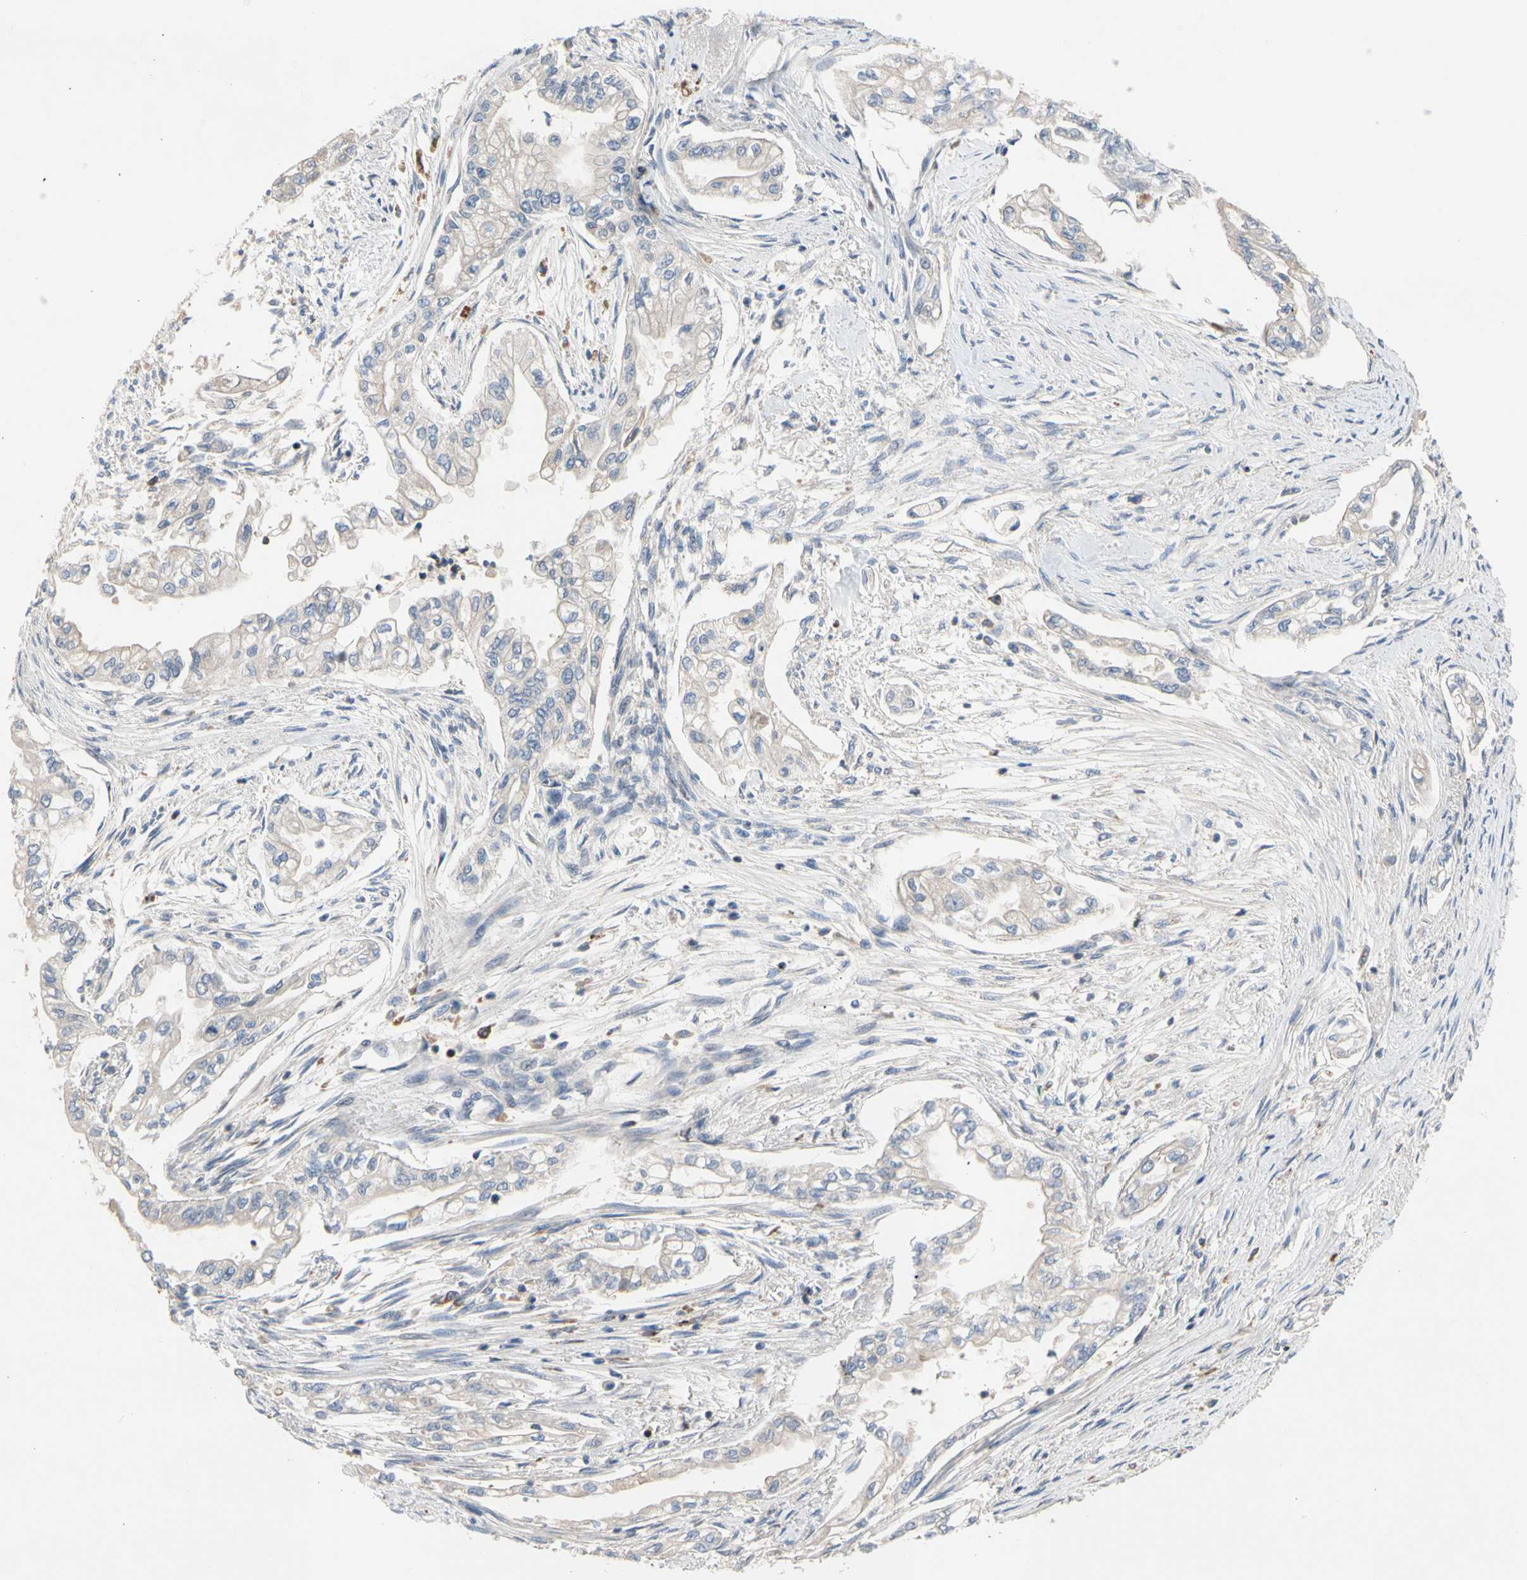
{"staining": {"intensity": "negative", "quantity": "none", "location": "none"}, "tissue": "pancreatic cancer", "cell_type": "Tumor cells", "image_type": "cancer", "snomed": [{"axis": "morphology", "description": "Normal tissue, NOS"}, {"axis": "topography", "description": "Pancreas"}], "caption": "The immunohistochemistry (IHC) photomicrograph has no significant staining in tumor cells of pancreatic cancer tissue. (Brightfield microscopy of DAB immunohistochemistry at high magnification).", "gene": "ADA2", "patient": {"sex": "male", "age": 42}}